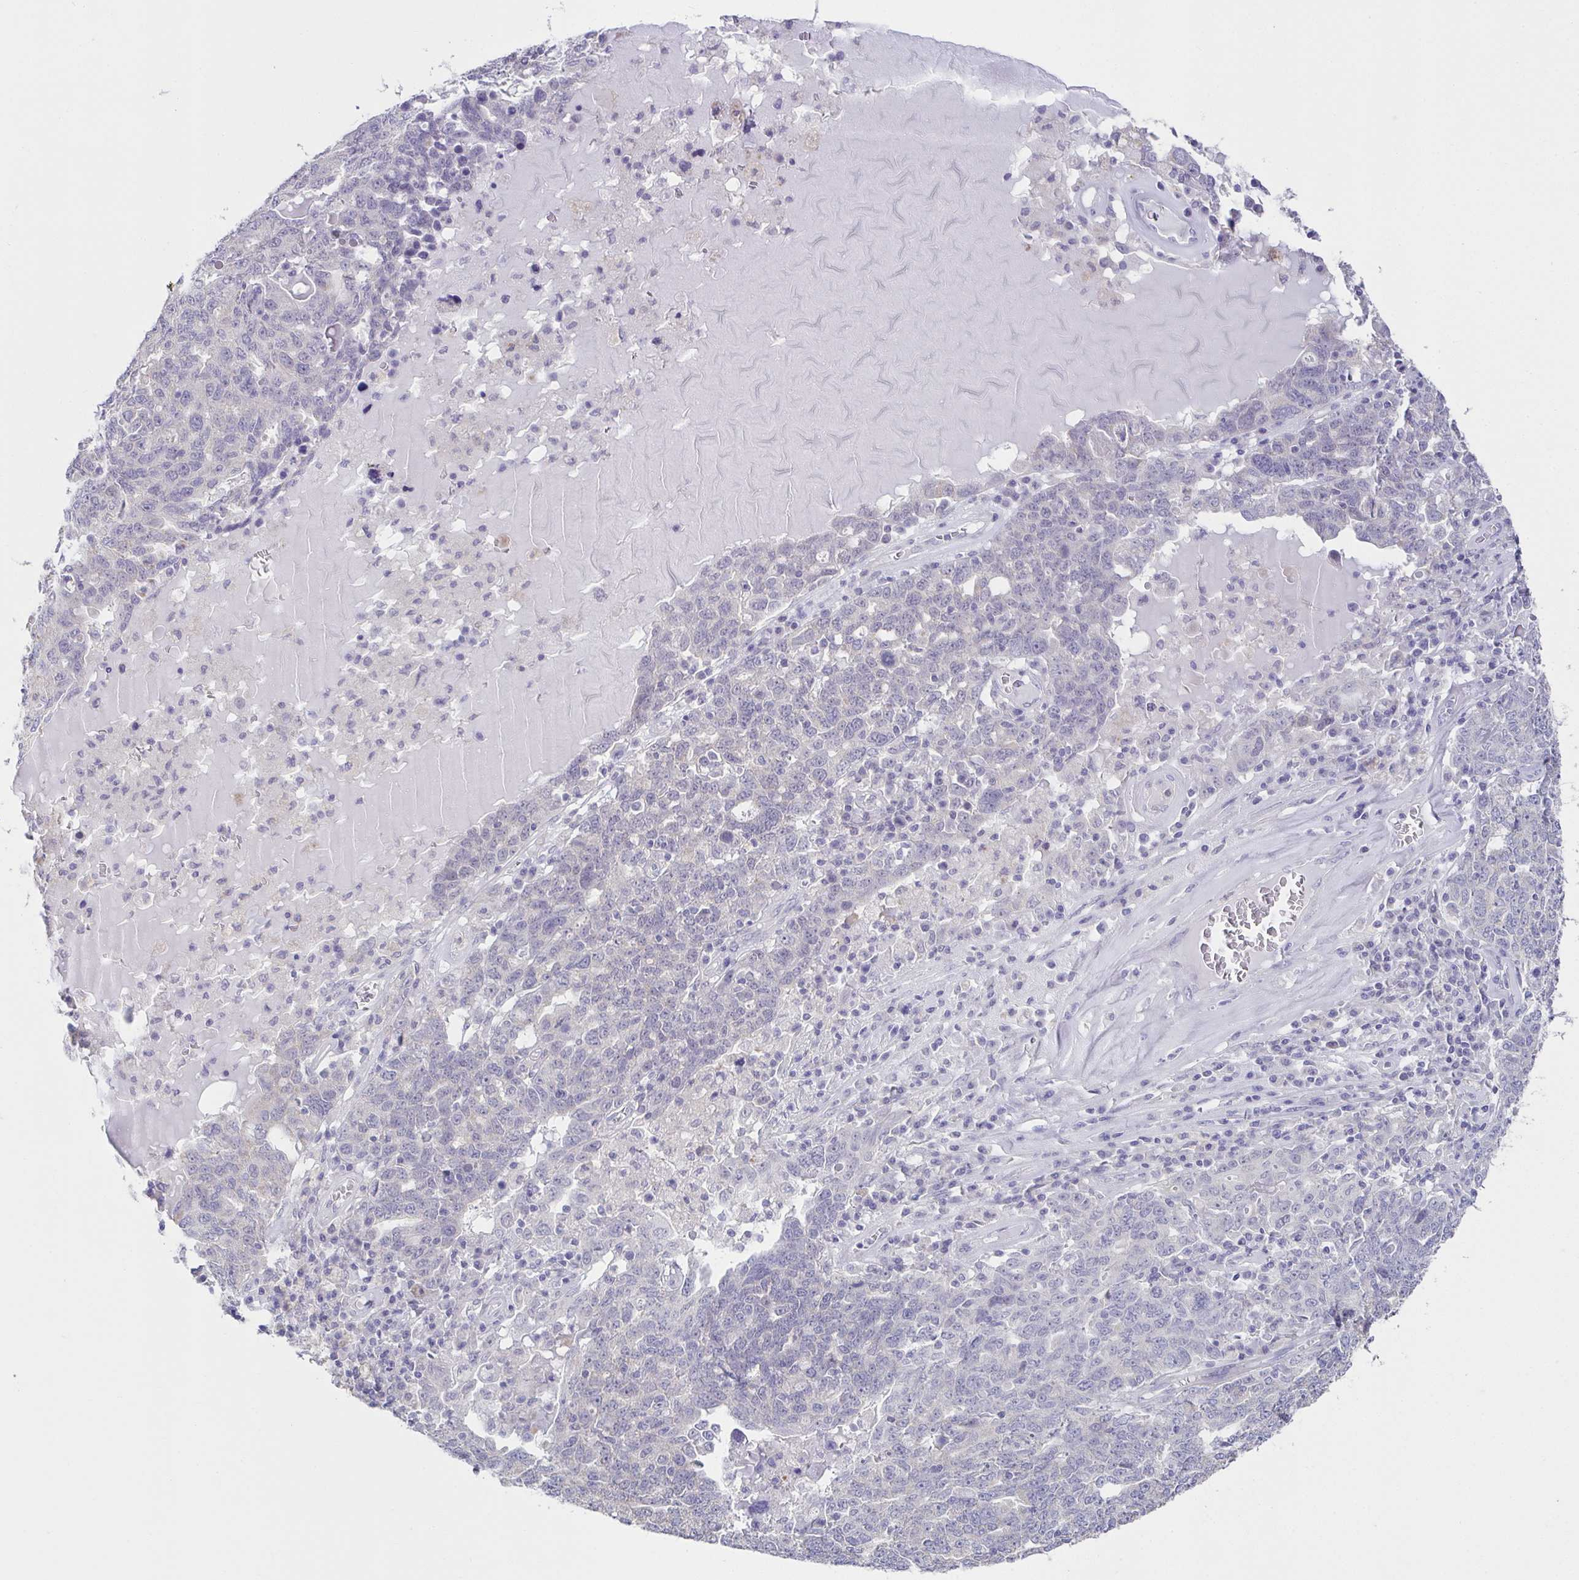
{"staining": {"intensity": "negative", "quantity": "none", "location": "none"}, "tissue": "ovarian cancer", "cell_type": "Tumor cells", "image_type": "cancer", "snomed": [{"axis": "morphology", "description": "Carcinoma, endometroid"}, {"axis": "topography", "description": "Ovary"}], "caption": "Immunohistochemistry (IHC) image of human endometroid carcinoma (ovarian) stained for a protein (brown), which reveals no expression in tumor cells.", "gene": "CXCR1", "patient": {"sex": "female", "age": 62}}